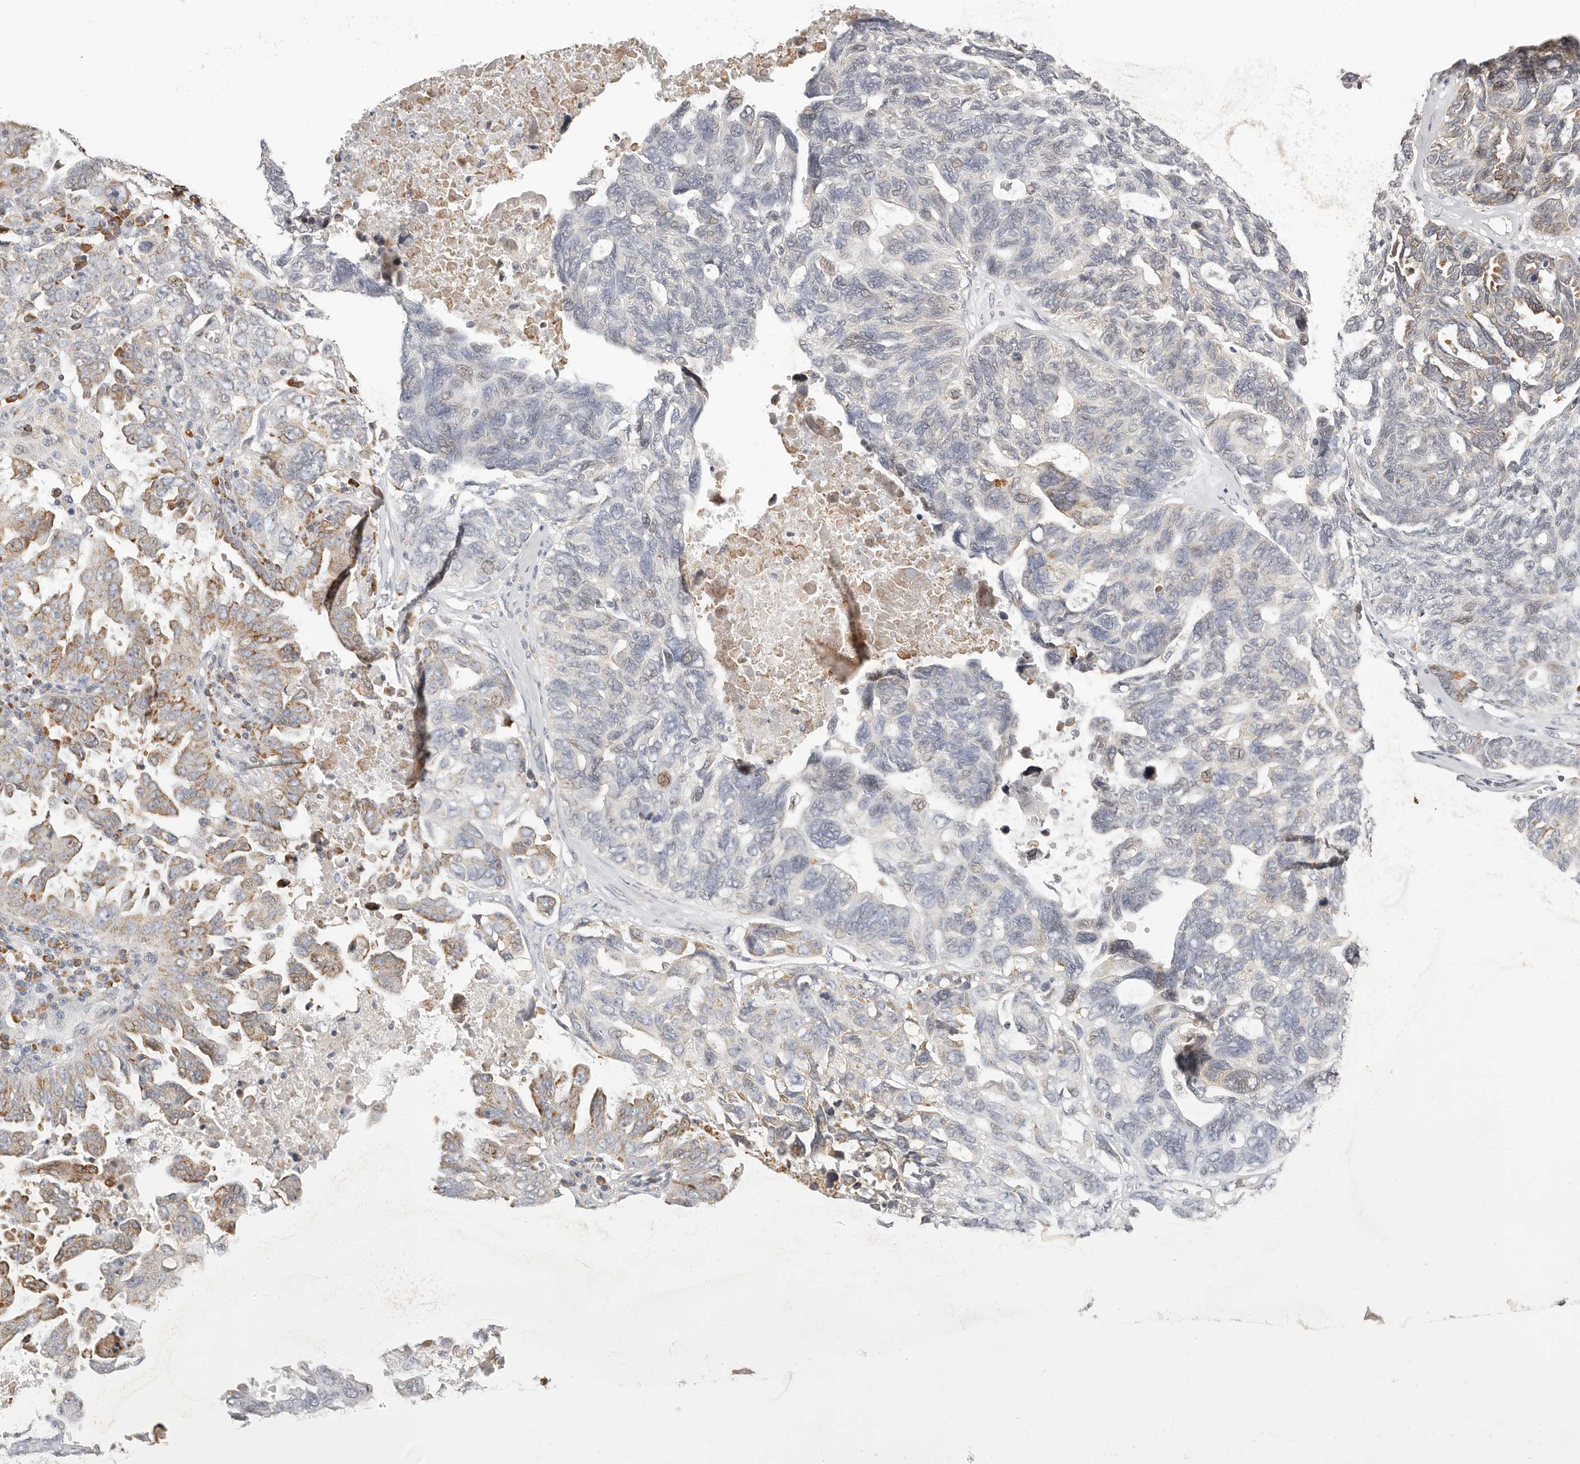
{"staining": {"intensity": "moderate", "quantity": "<25%", "location": "cytoplasmic/membranous"}, "tissue": "ovarian cancer", "cell_type": "Tumor cells", "image_type": "cancer", "snomed": [{"axis": "morphology", "description": "Cystadenocarcinoma, serous, NOS"}, {"axis": "topography", "description": "Ovary"}], "caption": "Immunohistochemistry photomicrograph of human ovarian serous cystadenocarcinoma stained for a protein (brown), which reveals low levels of moderate cytoplasmic/membranous positivity in about <25% of tumor cells.", "gene": "IL32", "patient": {"sex": "female", "age": 79}}